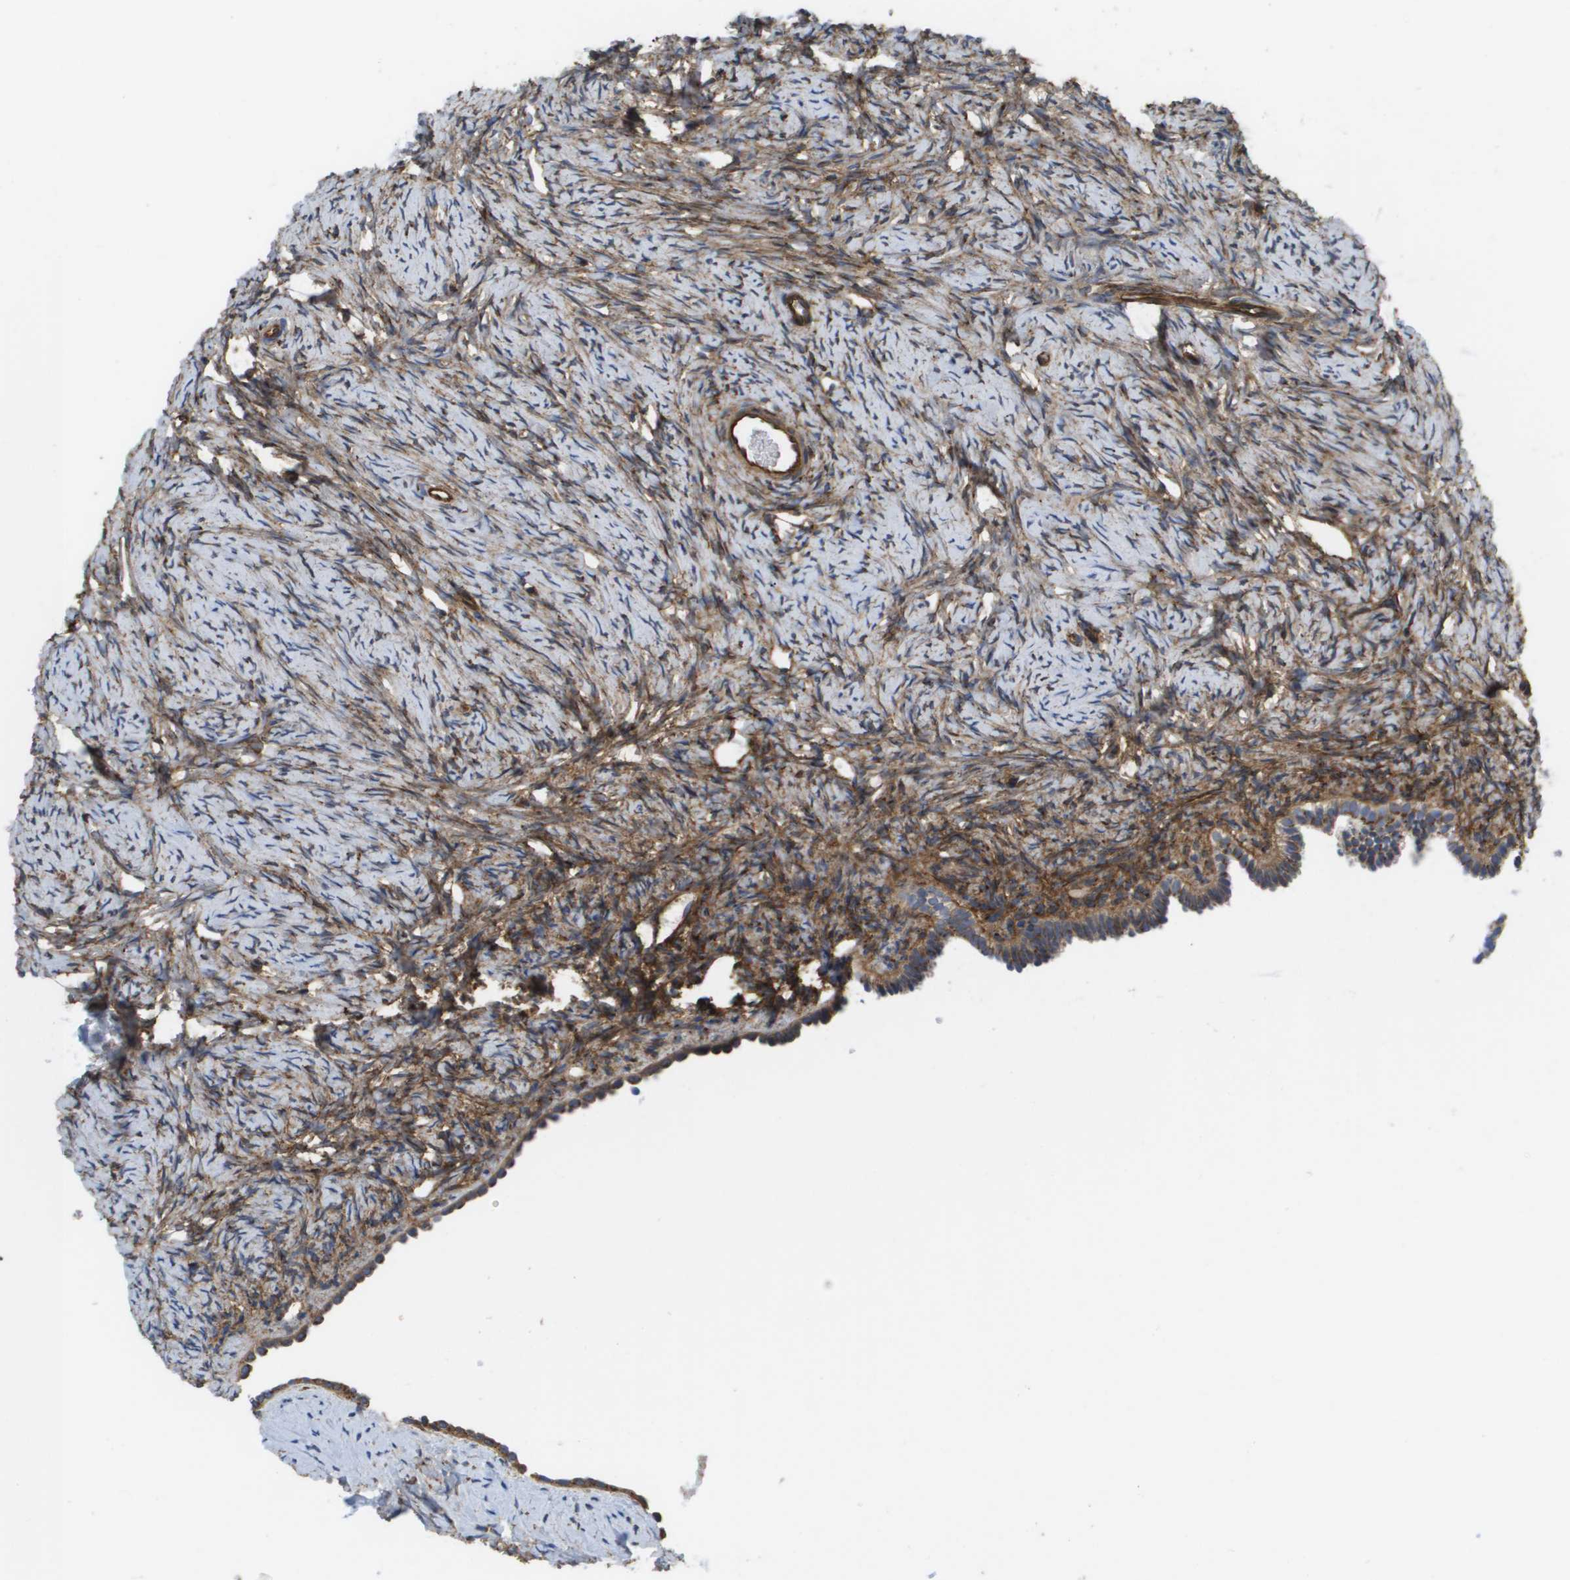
{"staining": {"intensity": "moderate", "quantity": "25%-75%", "location": "cytoplasmic/membranous"}, "tissue": "ovary", "cell_type": "Ovarian stroma cells", "image_type": "normal", "snomed": [{"axis": "morphology", "description": "Normal tissue, NOS"}, {"axis": "topography", "description": "Ovary"}], "caption": "Brown immunohistochemical staining in unremarkable human ovary displays moderate cytoplasmic/membranous staining in approximately 25%-75% of ovarian stroma cells.", "gene": "BST2", "patient": {"sex": "female", "age": 33}}